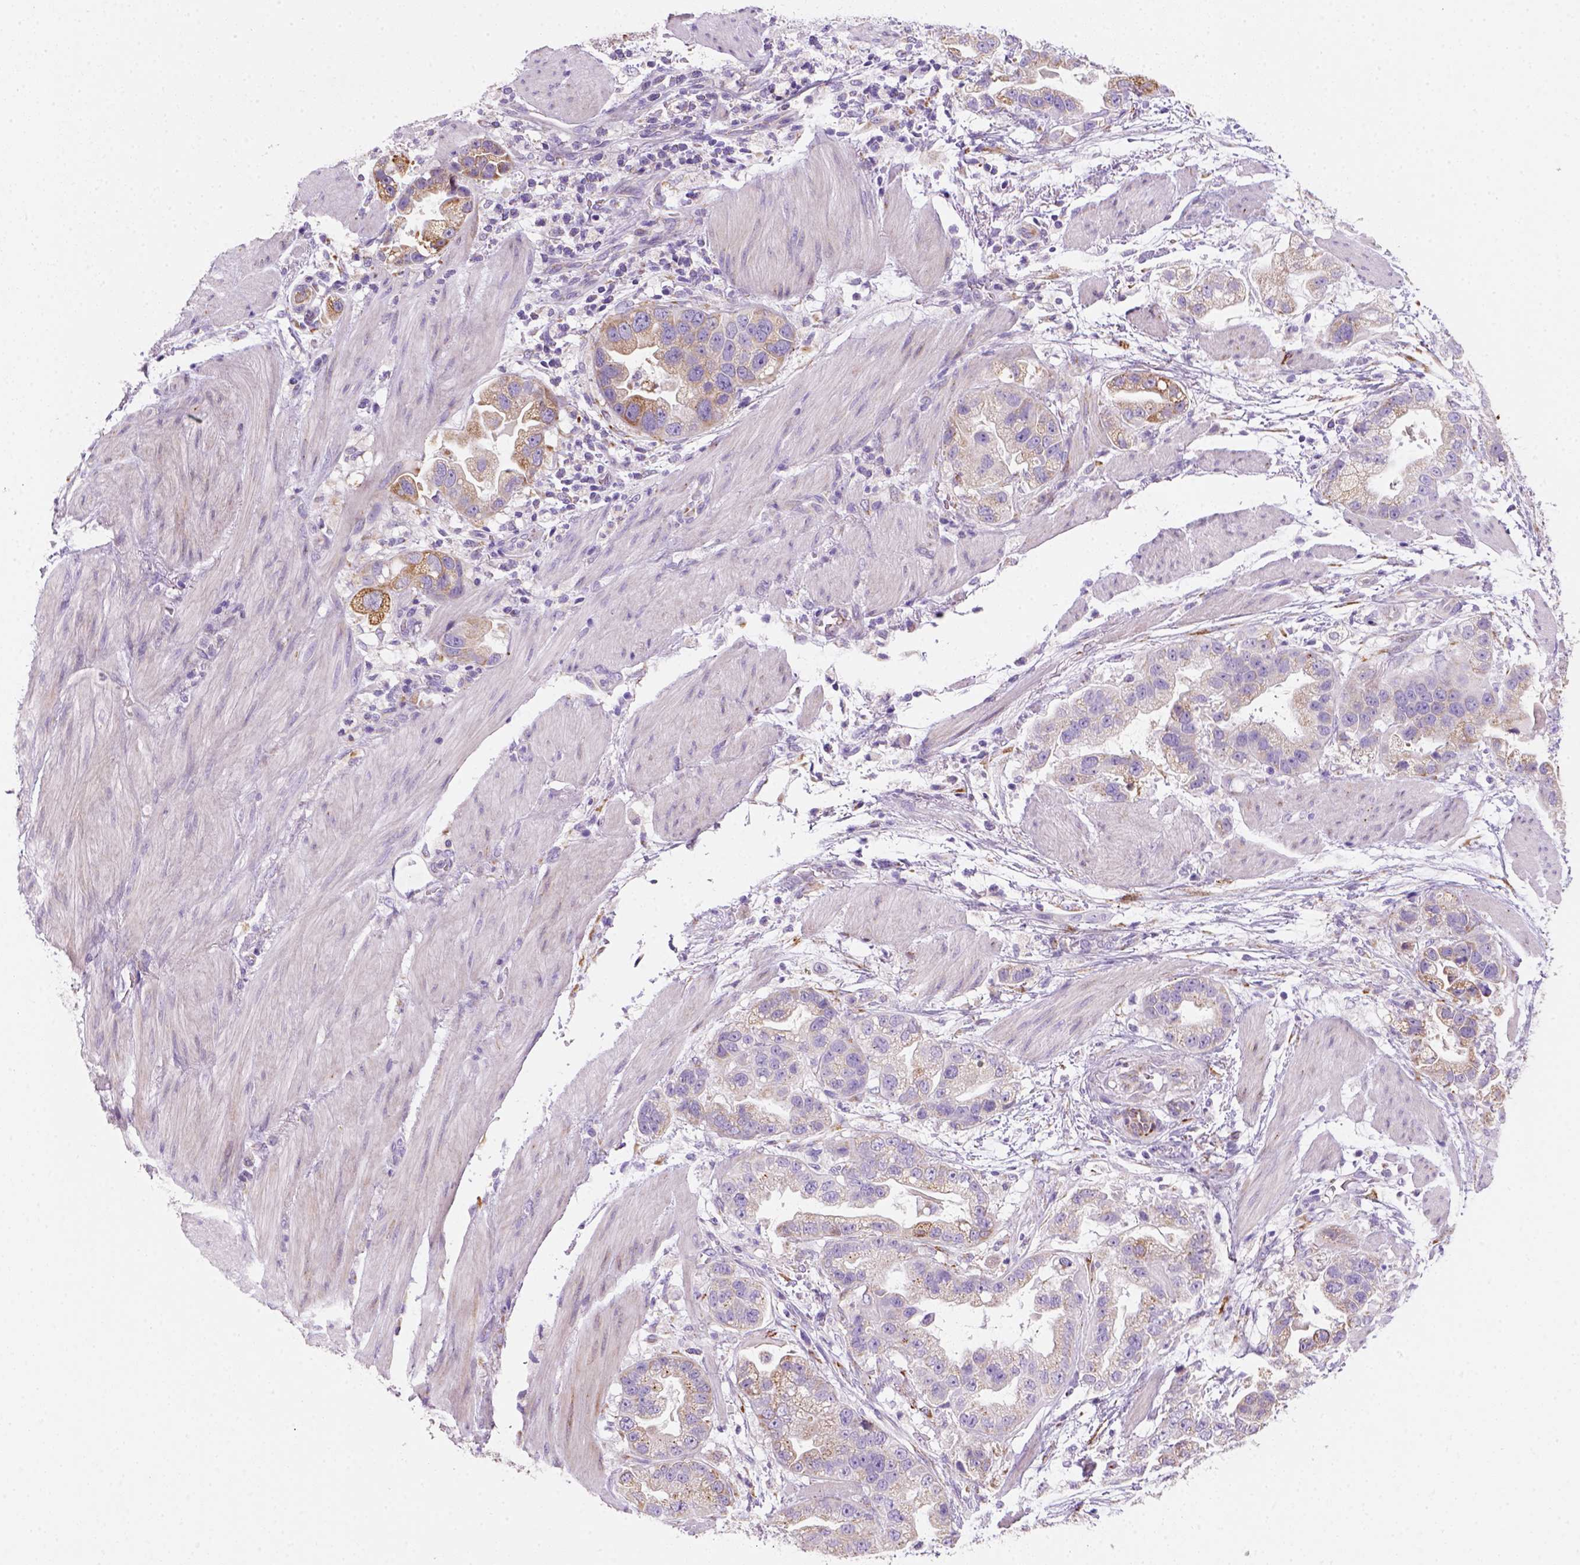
{"staining": {"intensity": "weak", "quantity": "25%-75%", "location": "cytoplasmic/membranous"}, "tissue": "stomach cancer", "cell_type": "Tumor cells", "image_type": "cancer", "snomed": [{"axis": "morphology", "description": "Adenocarcinoma, NOS"}, {"axis": "topography", "description": "Stomach"}], "caption": "Weak cytoplasmic/membranous protein positivity is identified in about 25%-75% of tumor cells in stomach cancer (adenocarcinoma).", "gene": "CES2", "patient": {"sex": "male", "age": 59}}